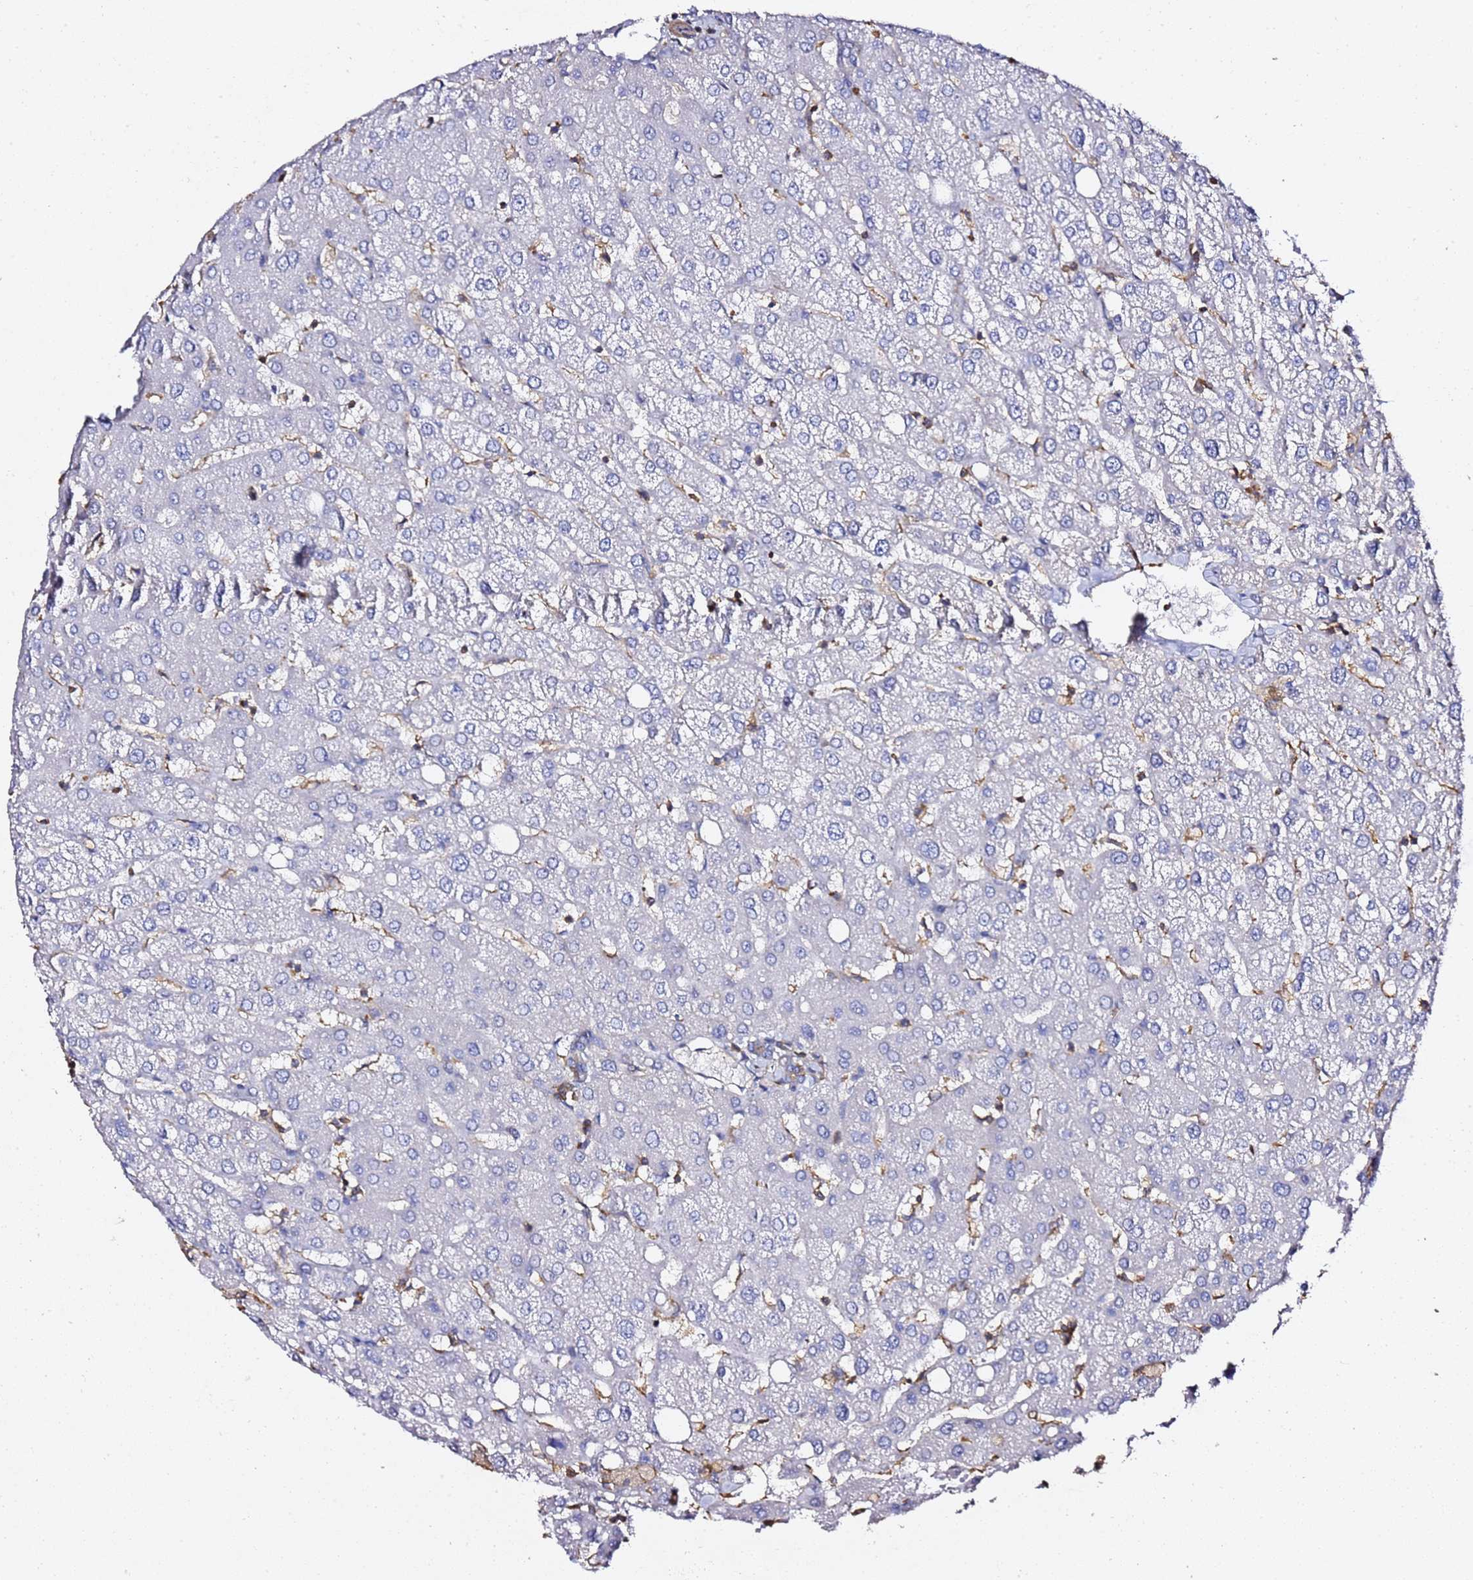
{"staining": {"intensity": "negative", "quantity": "none", "location": "none"}, "tissue": "liver", "cell_type": "Cholangiocytes", "image_type": "normal", "snomed": [{"axis": "morphology", "description": "Normal tissue, NOS"}, {"axis": "topography", "description": "Liver"}], "caption": "Immunohistochemical staining of unremarkable human liver demonstrates no significant positivity in cholangiocytes. (DAB (3,3'-diaminobenzidine) immunohistochemistry visualized using brightfield microscopy, high magnification).", "gene": "ZFP36L2", "patient": {"sex": "female", "age": 54}}